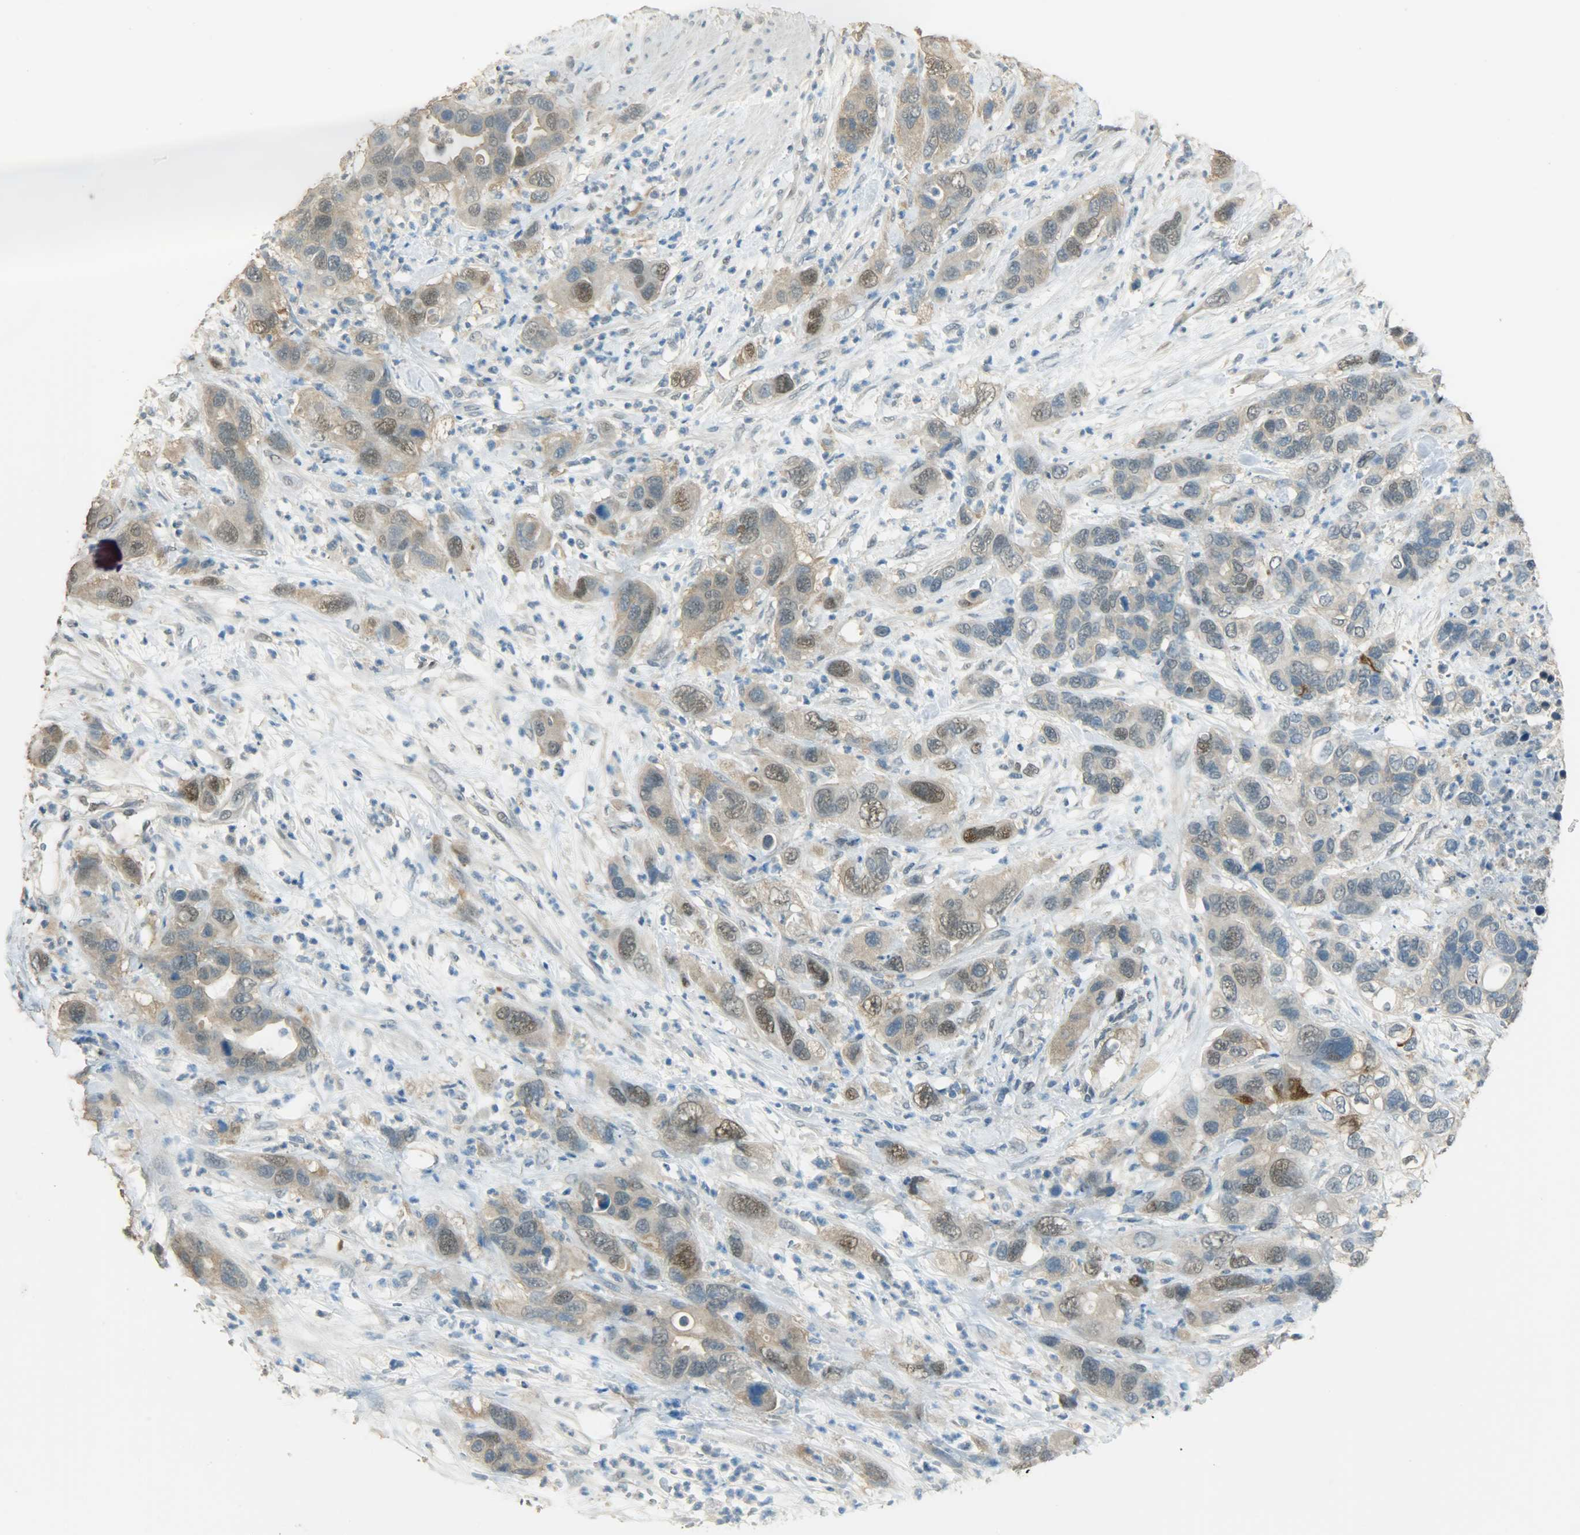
{"staining": {"intensity": "moderate", "quantity": "25%-75%", "location": "cytoplasmic/membranous"}, "tissue": "pancreatic cancer", "cell_type": "Tumor cells", "image_type": "cancer", "snomed": [{"axis": "morphology", "description": "Adenocarcinoma, NOS"}, {"axis": "topography", "description": "Pancreas"}], "caption": "DAB (3,3'-diaminobenzidine) immunohistochemical staining of human adenocarcinoma (pancreatic) shows moderate cytoplasmic/membranous protein expression in approximately 25%-75% of tumor cells.", "gene": "PRMT5", "patient": {"sex": "female", "age": 71}}